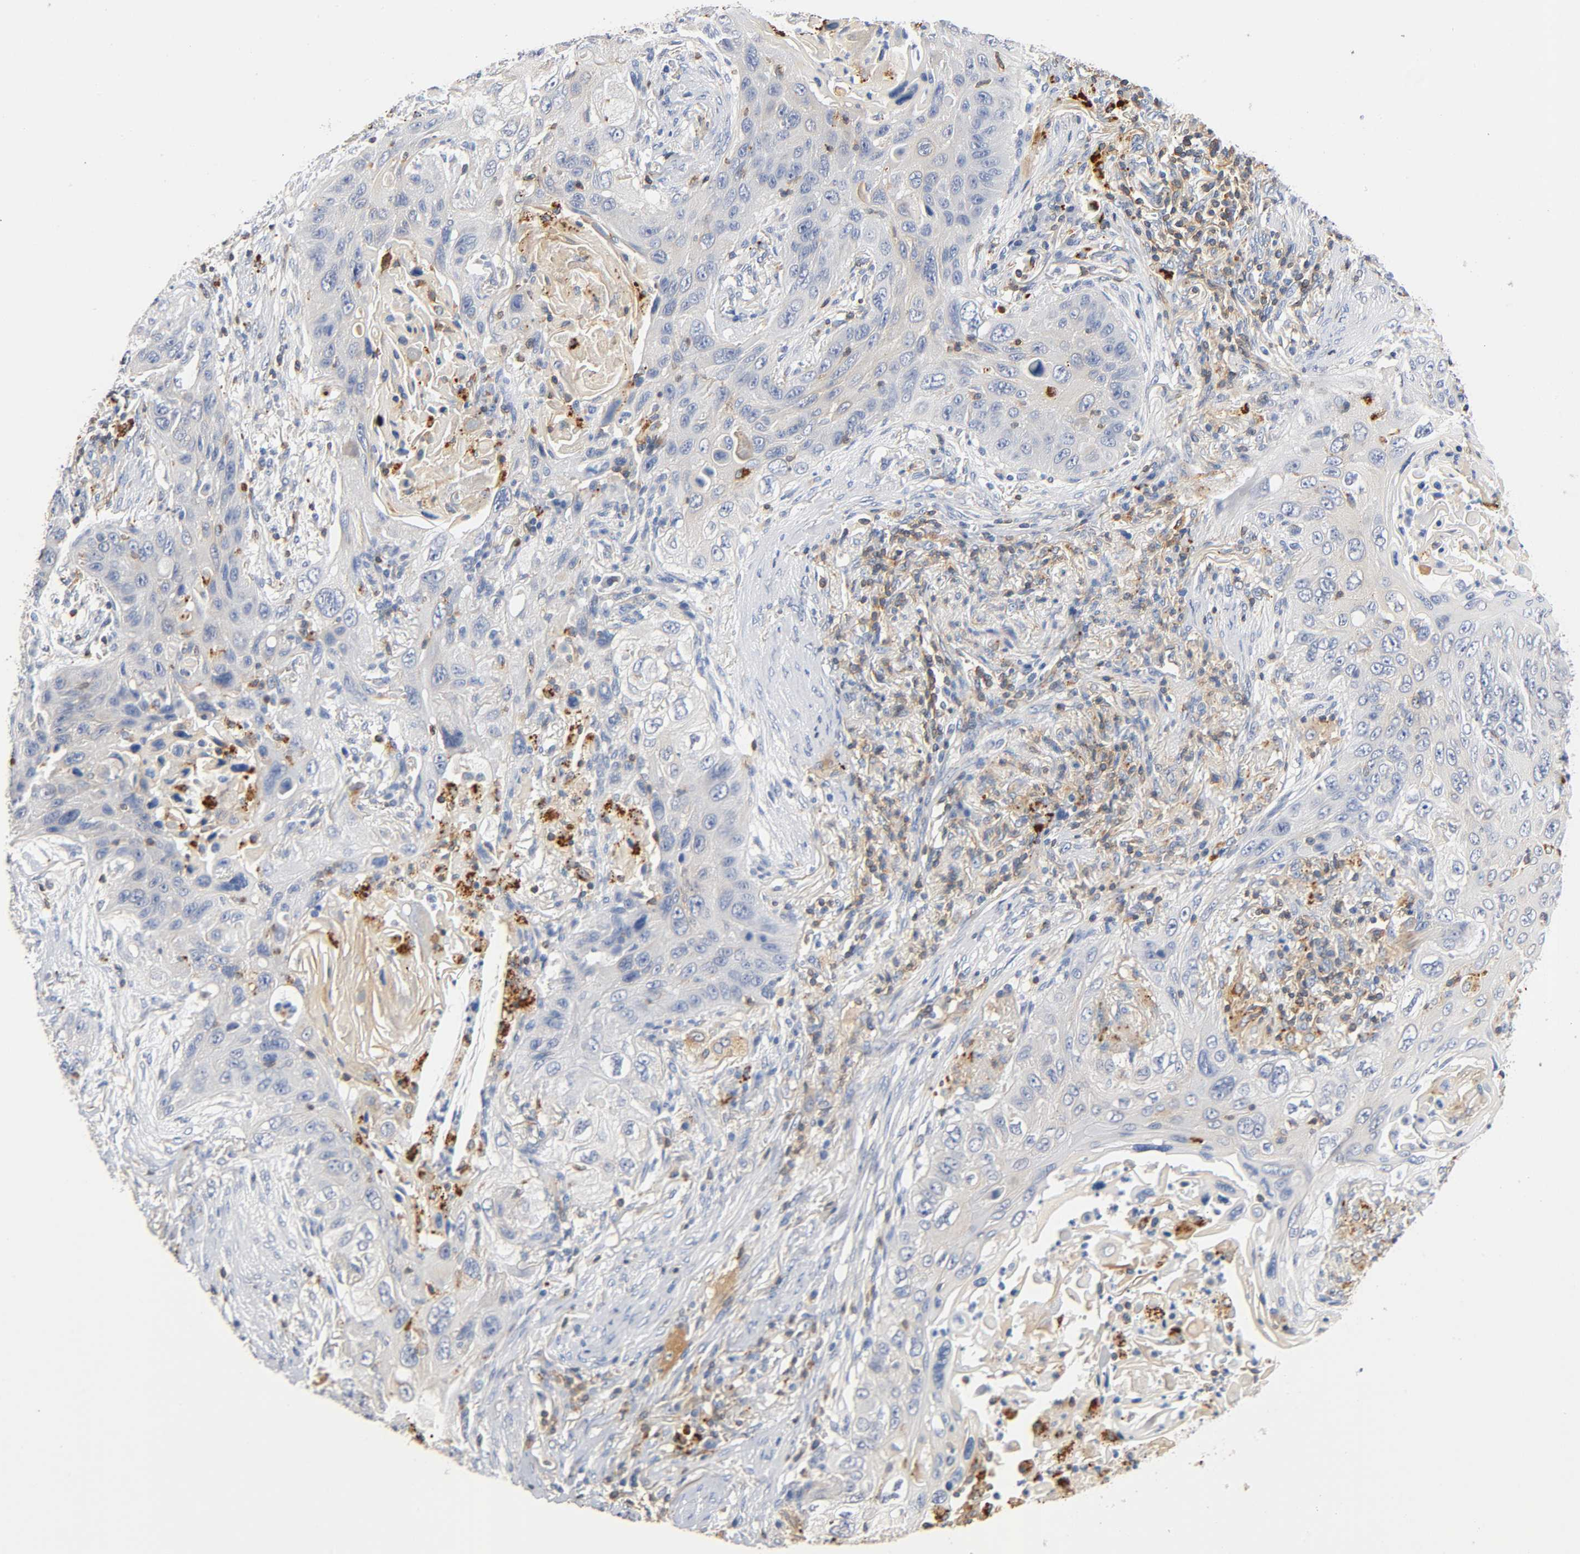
{"staining": {"intensity": "negative", "quantity": "none", "location": "none"}, "tissue": "lung cancer", "cell_type": "Tumor cells", "image_type": "cancer", "snomed": [{"axis": "morphology", "description": "Squamous cell carcinoma, NOS"}, {"axis": "topography", "description": "Lung"}], "caption": "This is an immunohistochemistry (IHC) image of human lung squamous cell carcinoma. There is no staining in tumor cells.", "gene": "UCKL1", "patient": {"sex": "female", "age": 67}}